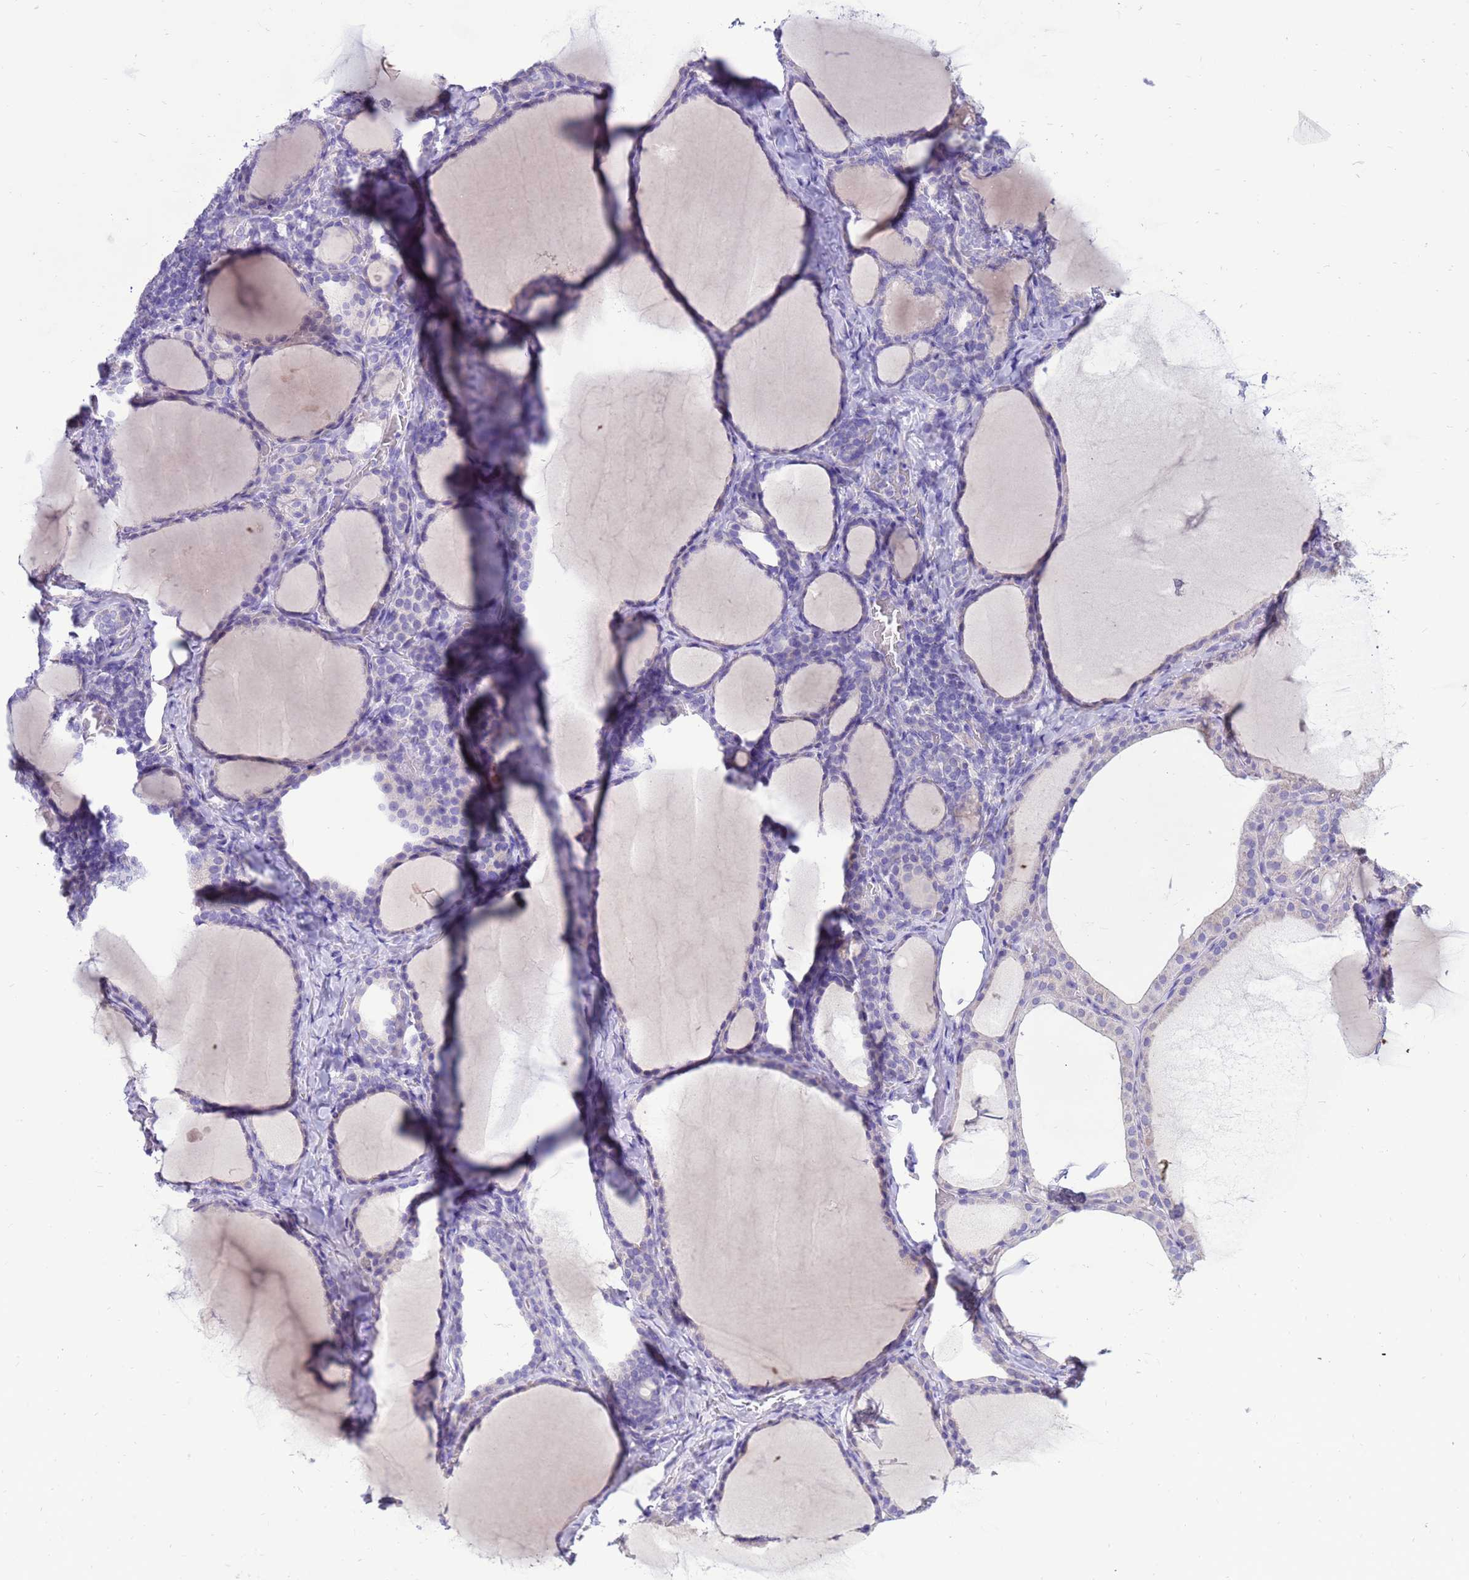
{"staining": {"intensity": "negative", "quantity": "none", "location": "none"}, "tissue": "thyroid gland", "cell_type": "Glandular cells", "image_type": "normal", "snomed": [{"axis": "morphology", "description": "Normal tissue, NOS"}, {"axis": "topography", "description": "Thyroid gland"}], "caption": "Immunohistochemical staining of normal human thyroid gland displays no significant positivity in glandular cells.", "gene": "PDE10A", "patient": {"sex": "female", "age": 39}}